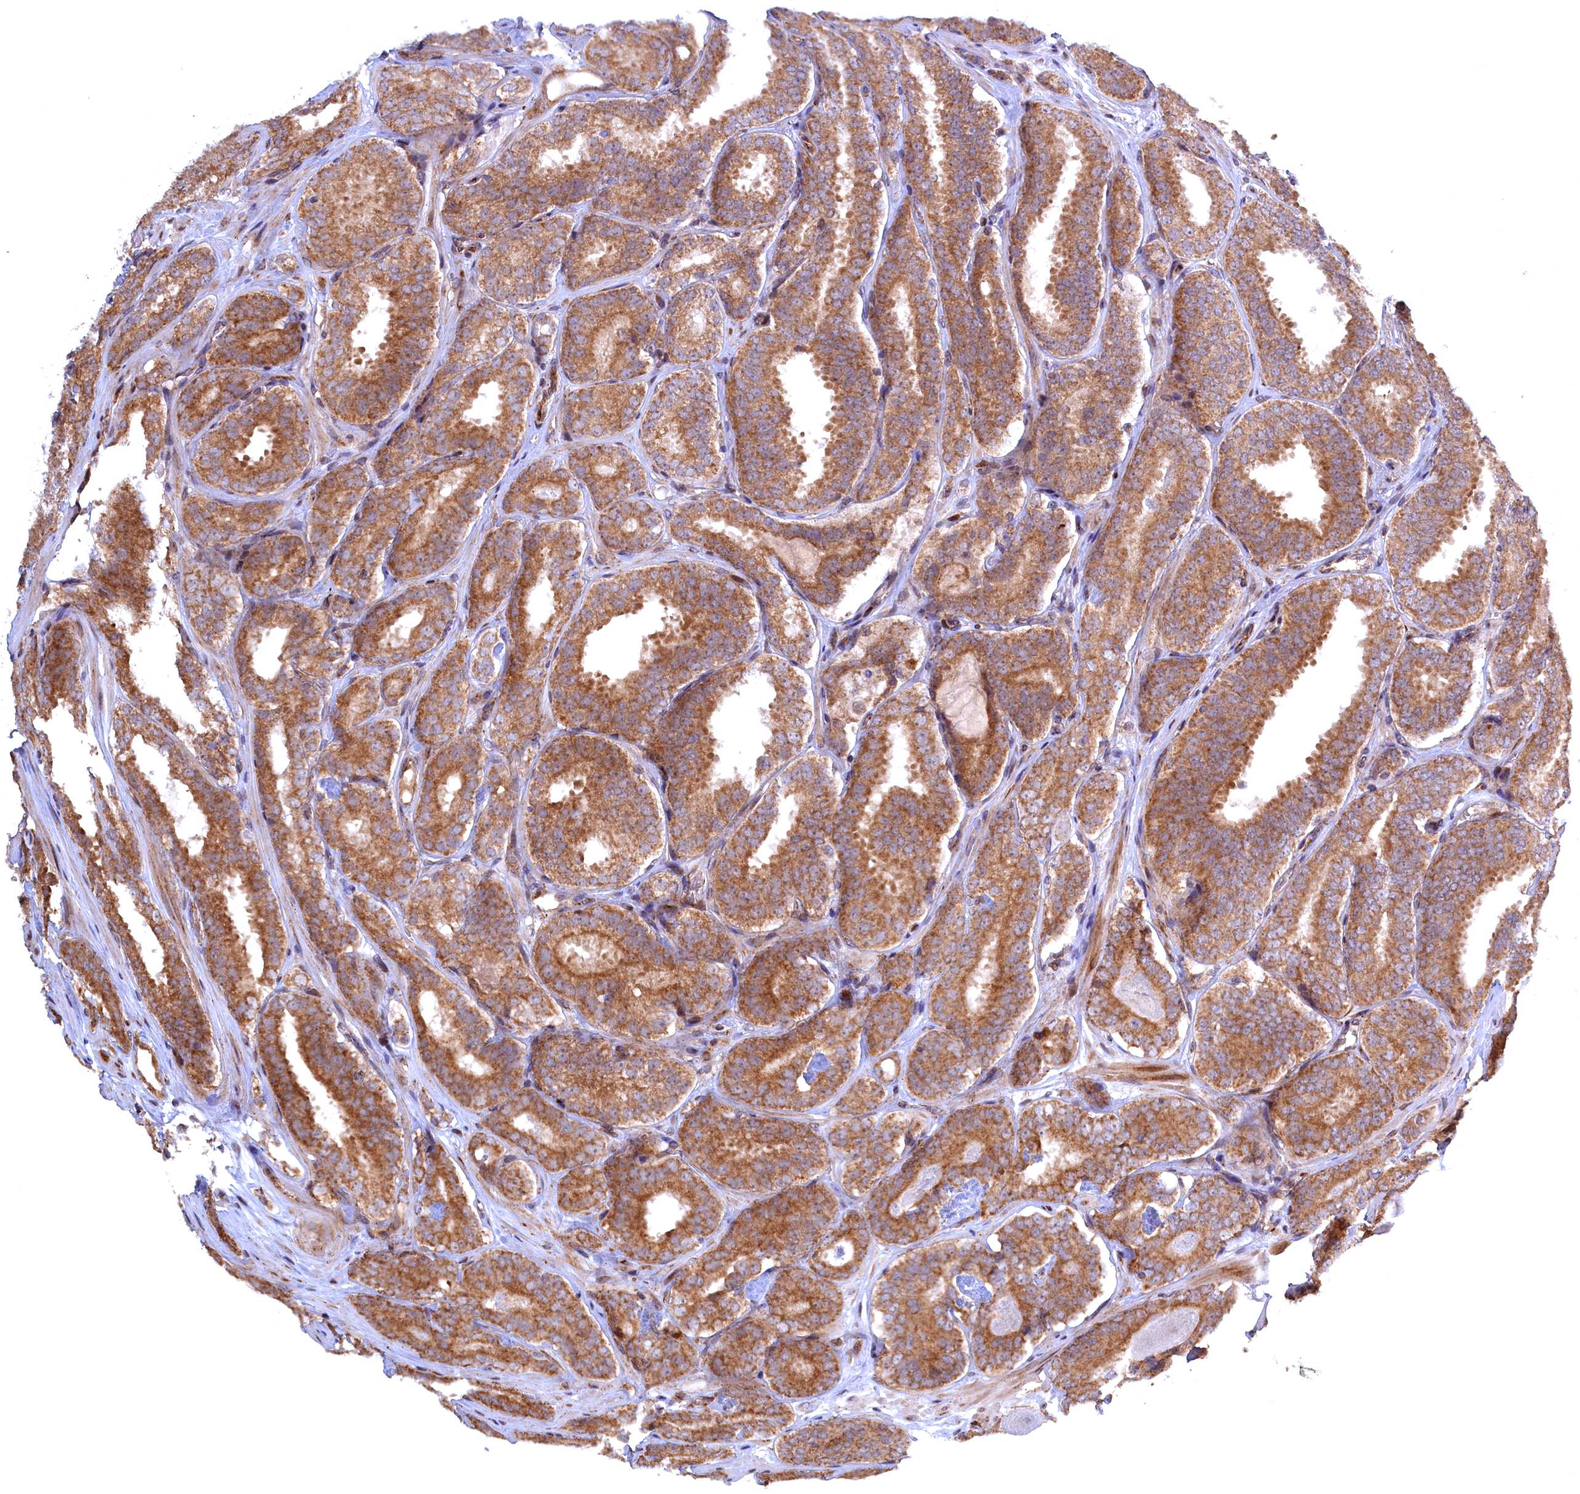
{"staining": {"intensity": "strong", "quantity": ">75%", "location": "cytoplasmic/membranous"}, "tissue": "prostate cancer", "cell_type": "Tumor cells", "image_type": "cancer", "snomed": [{"axis": "morphology", "description": "Adenocarcinoma, High grade"}, {"axis": "topography", "description": "Prostate"}], "caption": "Protein analysis of adenocarcinoma (high-grade) (prostate) tissue demonstrates strong cytoplasmic/membranous staining in approximately >75% of tumor cells.", "gene": "PLA2G10", "patient": {"sex": "male", "age": 63}}